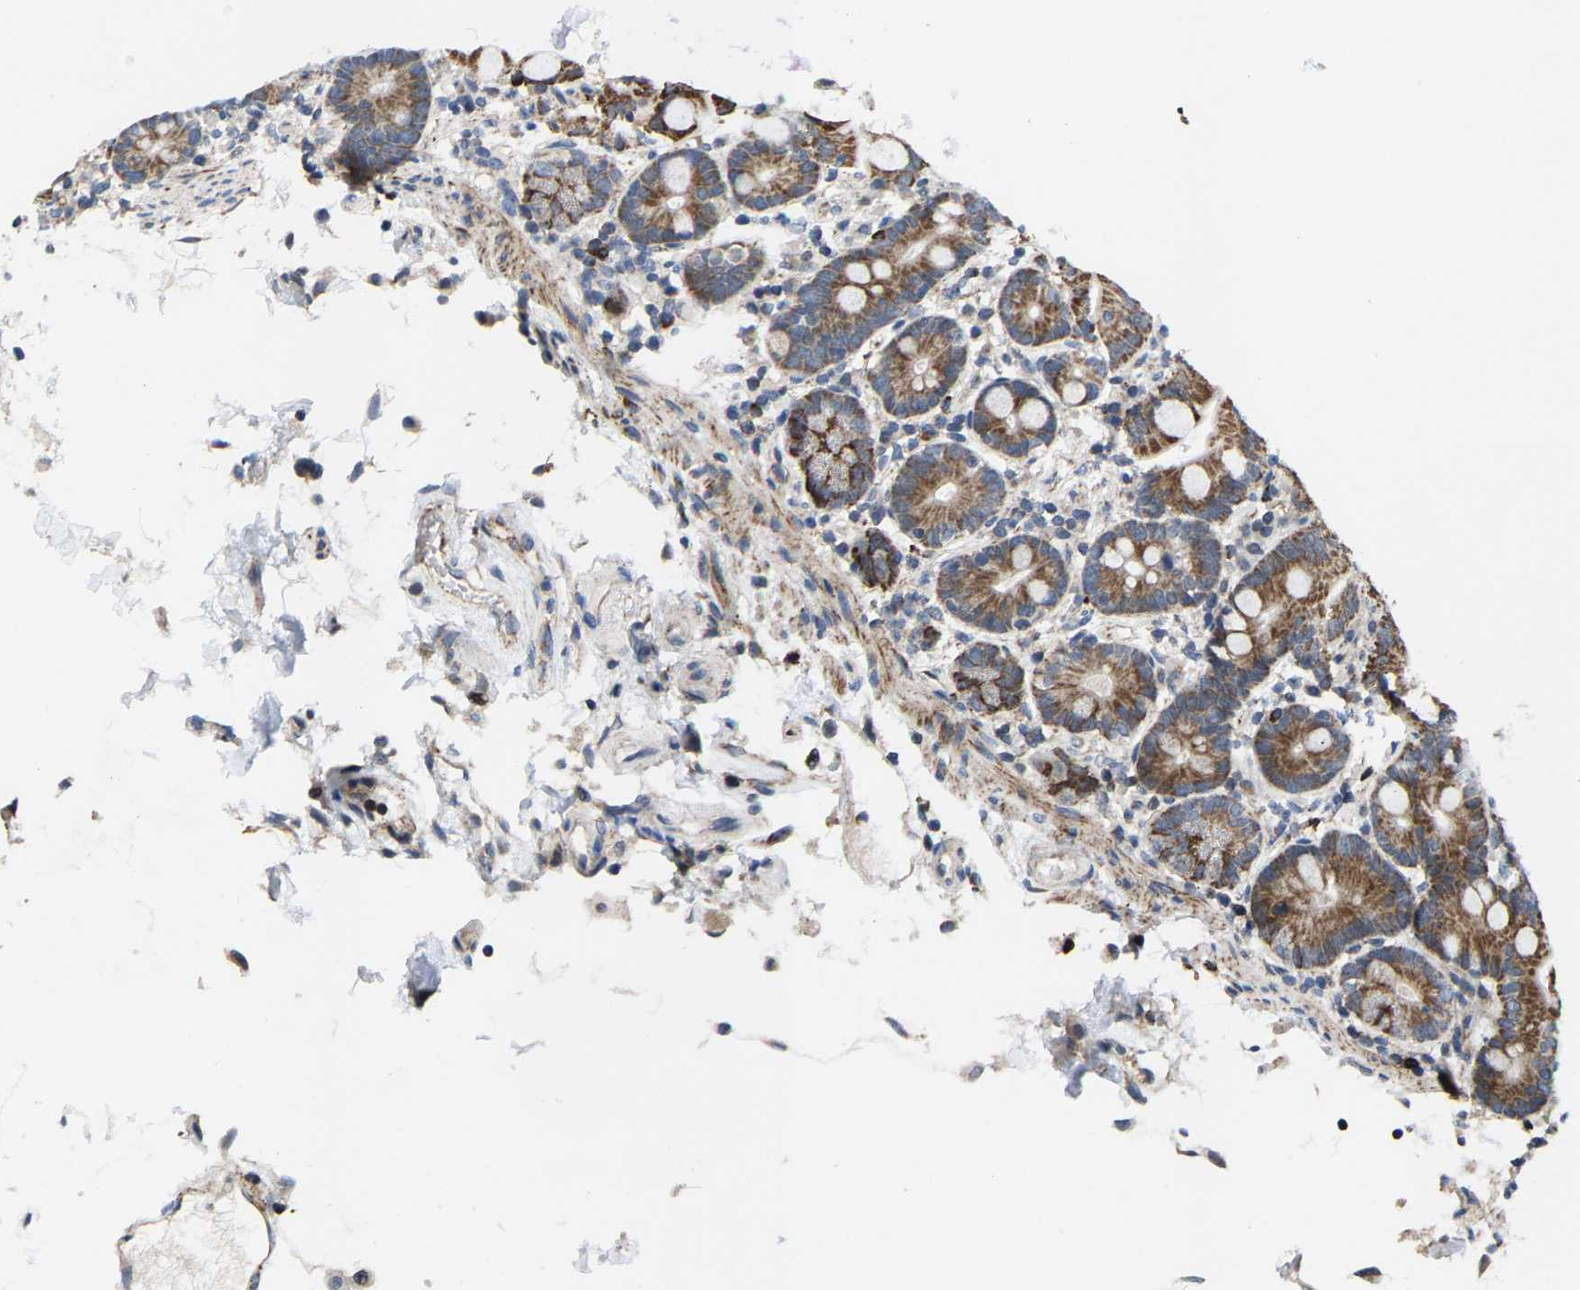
{"staining": {"intensity": "strong", "quantity": ">75%", "location": "cytoplasmic/membranous"}, "tissue": "duodenum", "cell_type": "Glandular cells", "image_type": "normal", "snomed": [{"axis": "morphology", "description": "Normal tissue, NOS"}, {"axis": "topography", "description": "Small intestine, NOS"}], "caption": "Duodenum was stained to show a protein in brown. There is high levels of strong cytoplasmic/membranous positivity in about >75% of glandular cells. (IHC, brightfield microscopy, high magnification).", "gene": "TDRKH", "patient": {"sex": "female", "age": 71}}